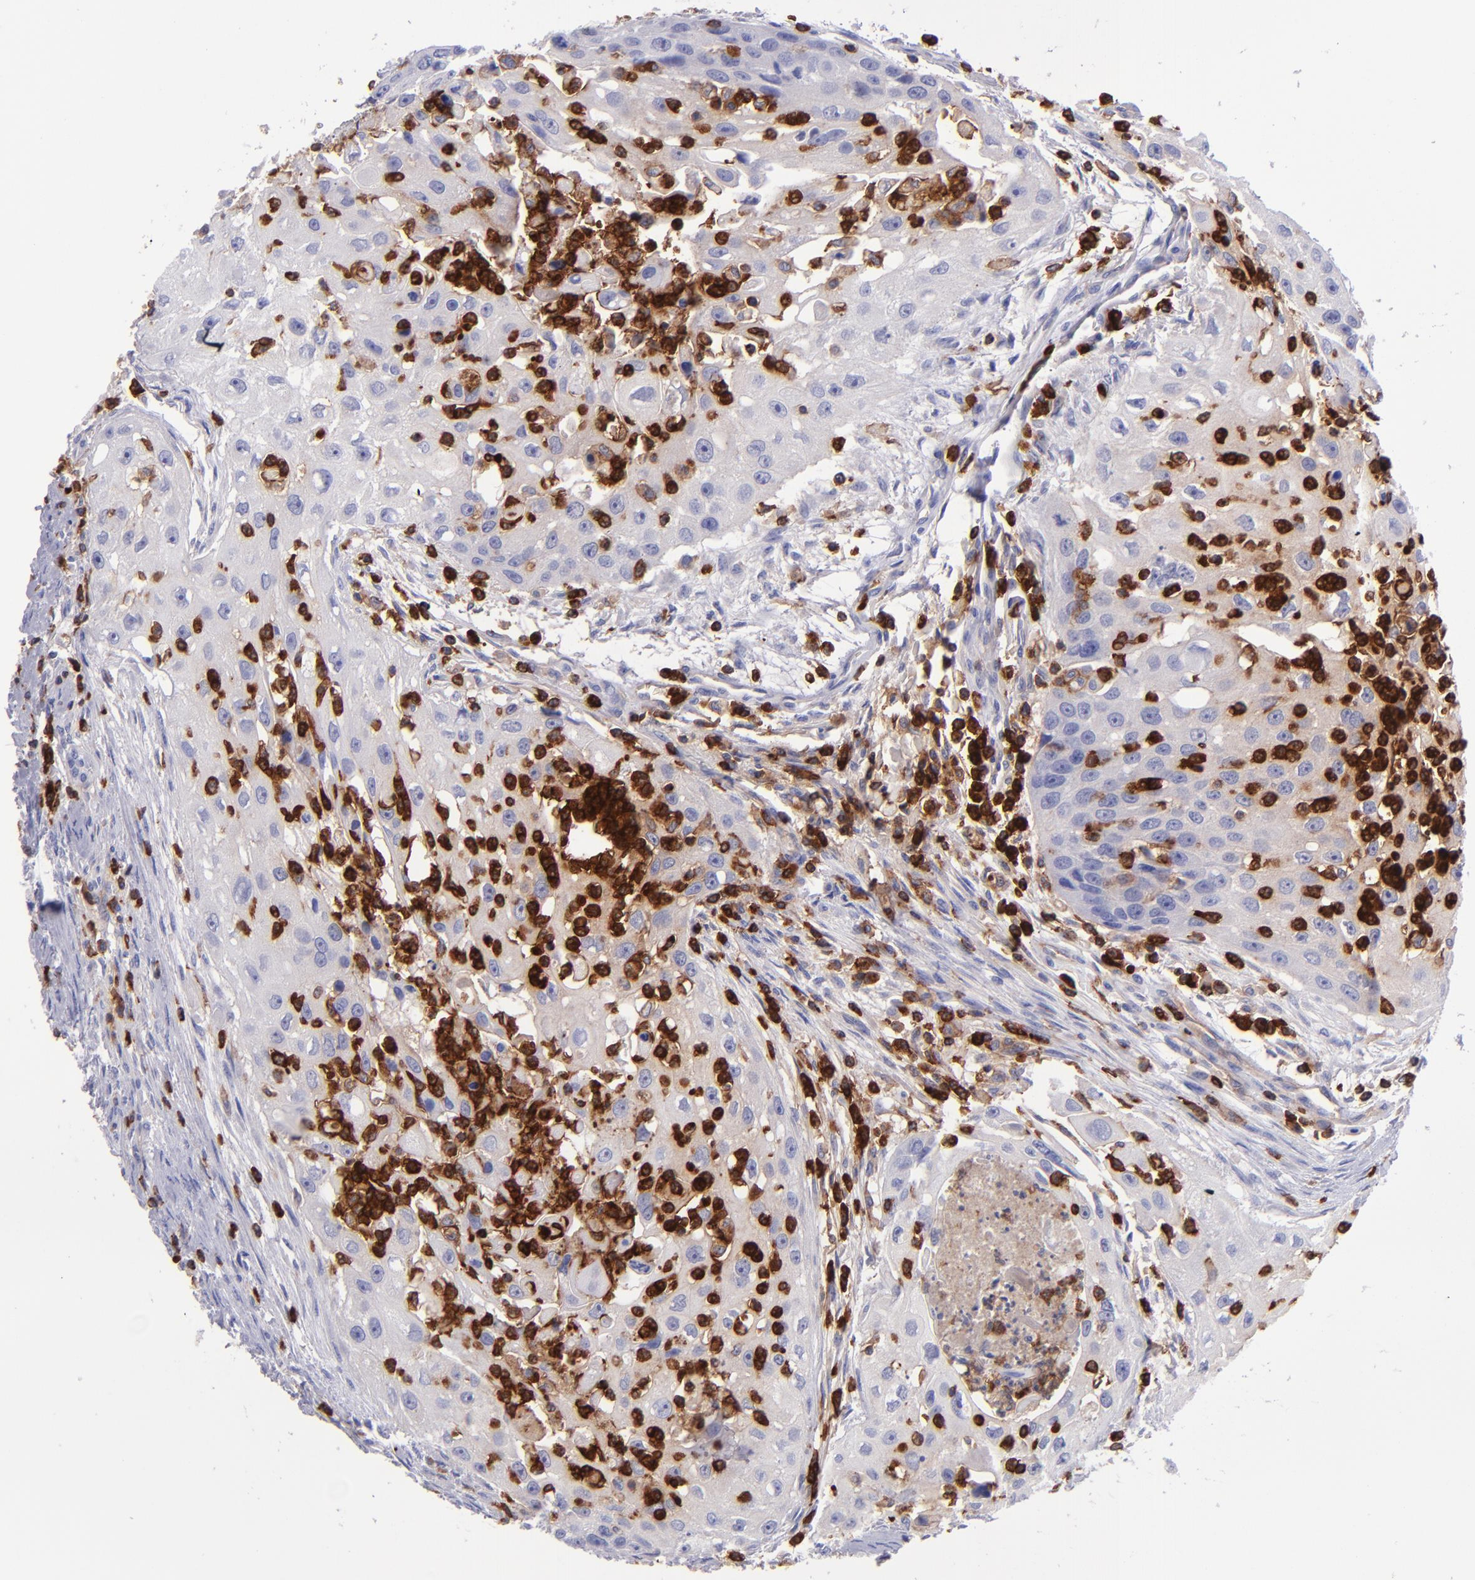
{"staining": {"intensity": "weak", "quantity": "<25%", "location": "cytoplasmic/membranous"}, "tissue": "head and neck cancer", "cell_type": "Tumor cells", "image_type": "cancer", "snomed": [{"axis": "morphology", "description": "Squamous cell carcinoma, NOS"}, {"axis": "topography", "description": "Head-Neck"}], "caption": "Micrograph shows no significant protein staining in tumor cells of head and neck cancer (squamous cell carcinoma).", "gene": "ICAM3", "patient": {"sex": "male", "age": 64}}